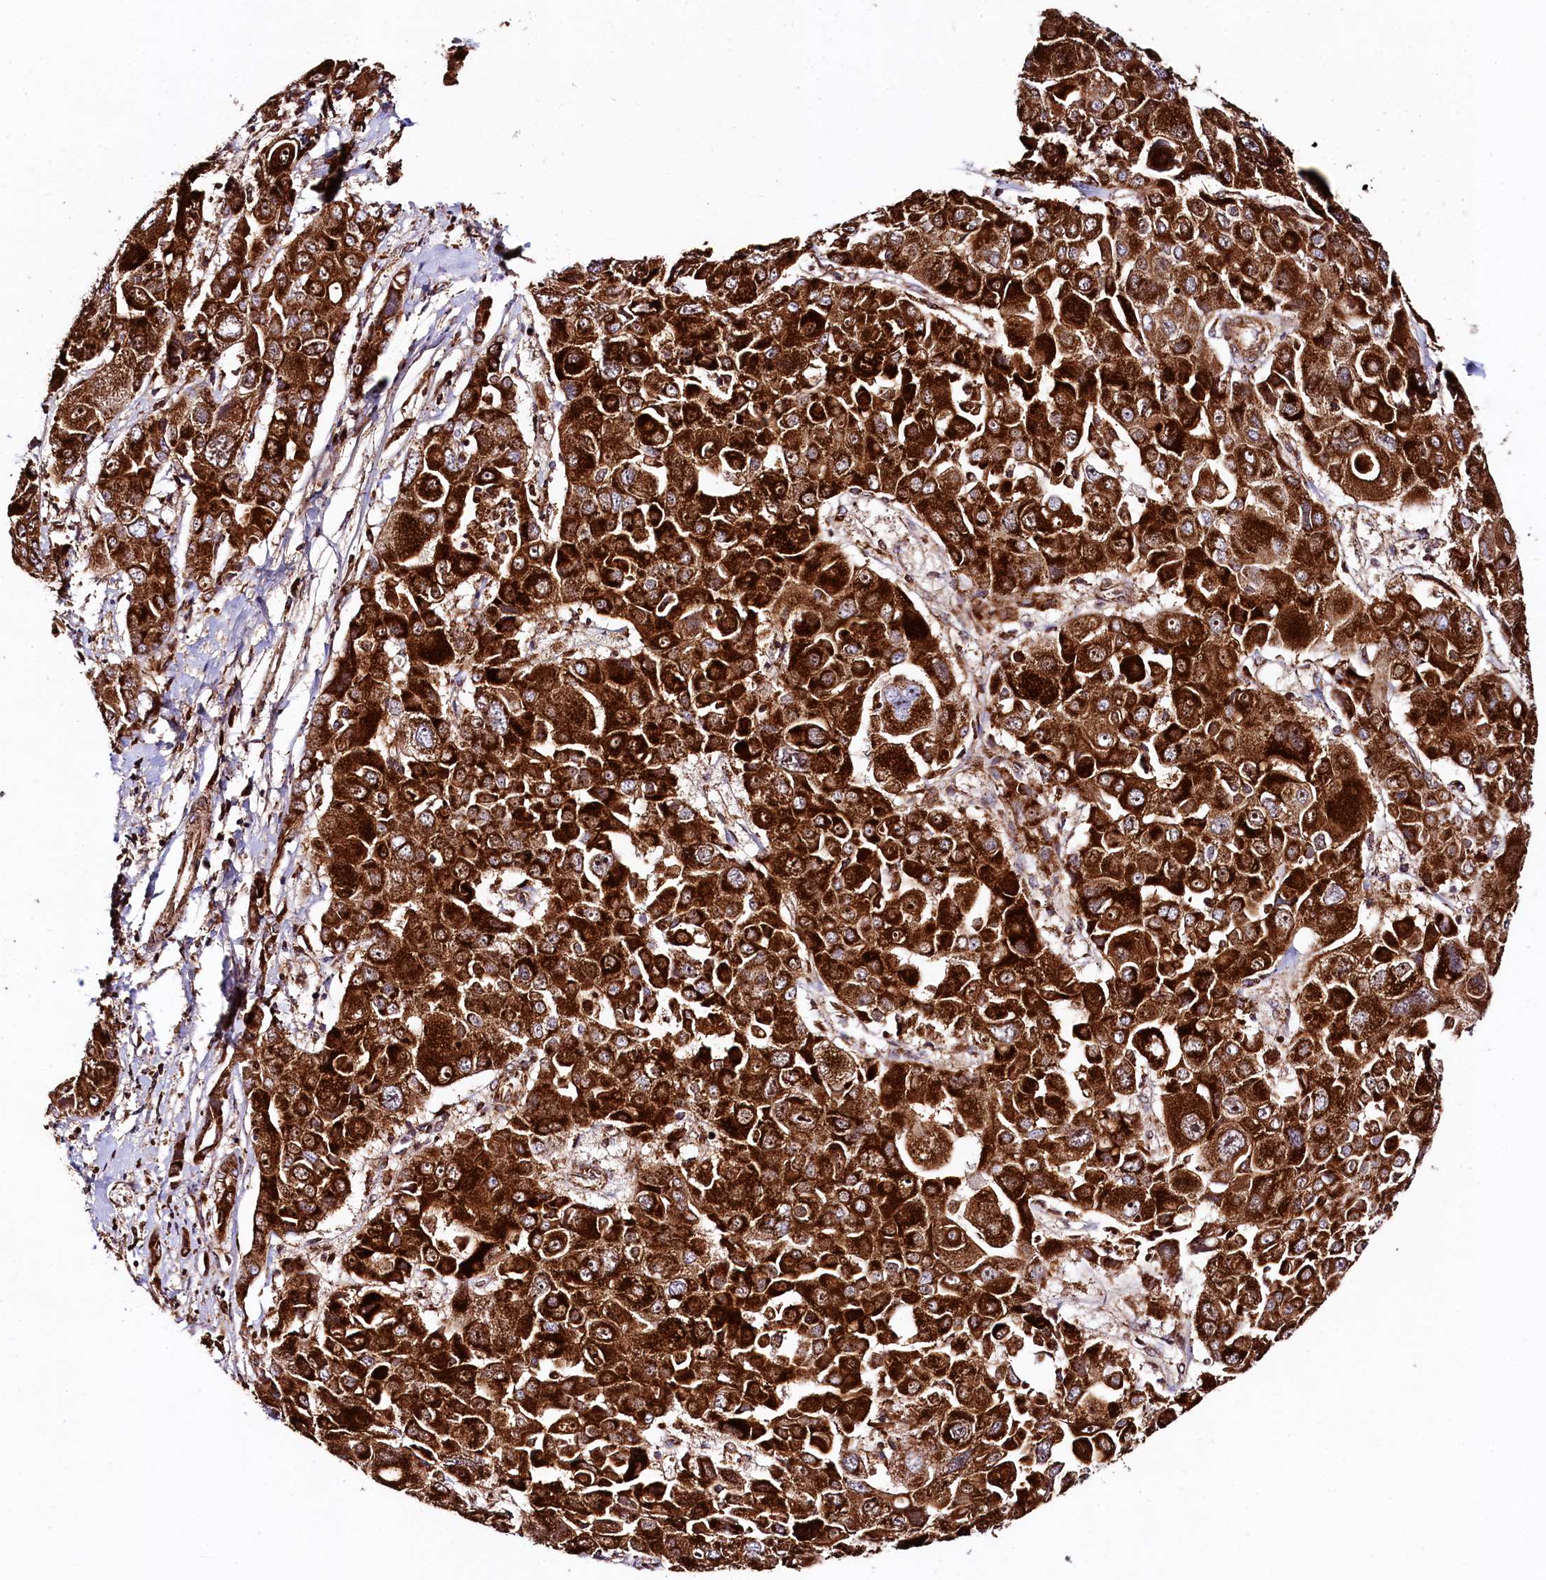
{"staining": {"intensity": "strong", "quantity": ">75%", "location": "cytoplasmic/membranous"}, "tissue": "liver cancer", "cell_type": "Tumor cells", "image_type": "cancer", "snomed": [{"axis": "morphology", "description": "Cholangiocarcinoma"}, {"axis": "topography", "description": "Liver"}], "caption": "Liver cancer (cholangiocarcinoma) was stained to show a protein in brown. There is high levels of strong cytoplasmic/membranous staining in approximately >75% of tumor cells.", "gene": "CLYBL", "patient": {"sex": "male", "age": 67}}